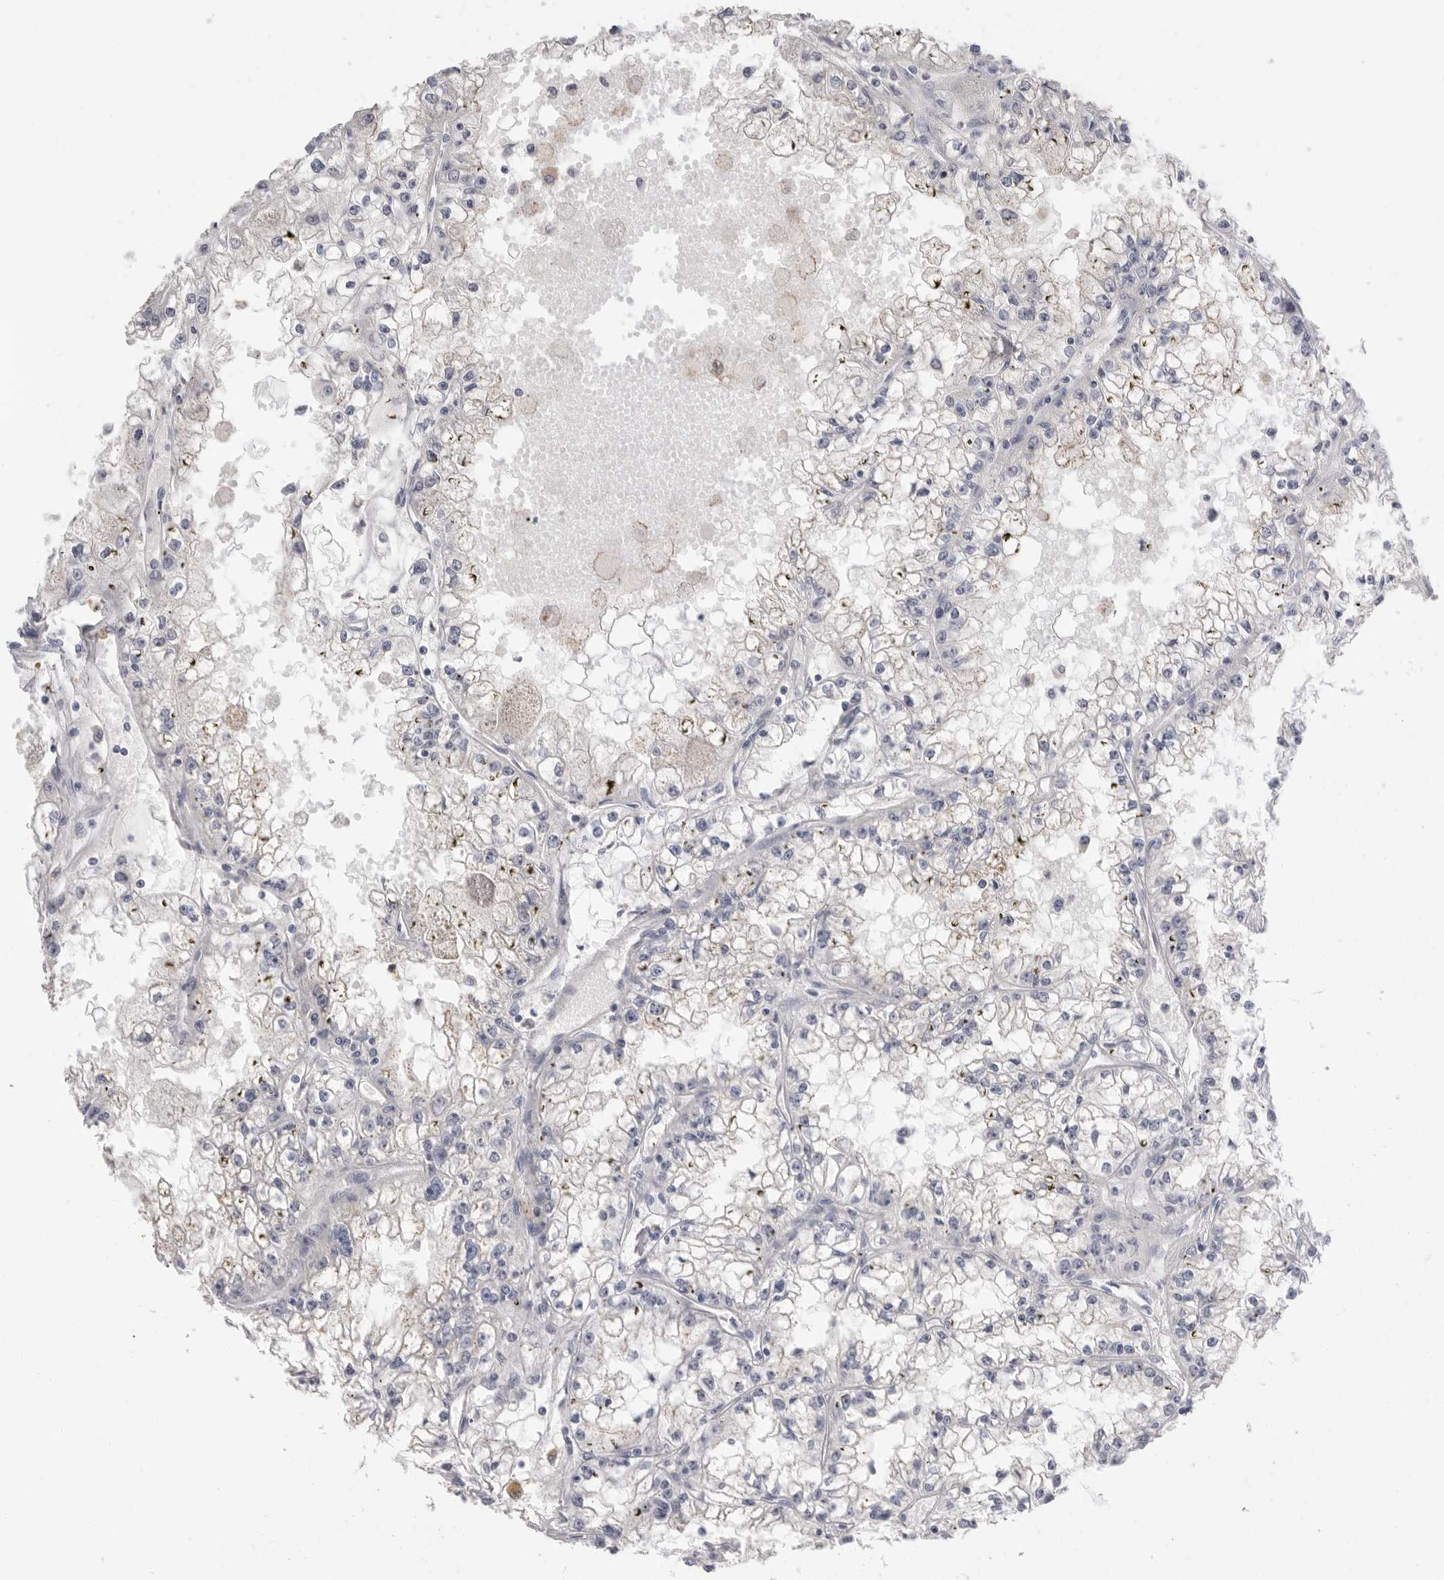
{"staining": {"intensity": "negative", "quantity": "none", "location": "none"}, "tissue": "renal cancer", "cell_type": "Tumor cells", "image_type": "cancer", "snomed": [{"axis": "morphology", "description": "Adenocarcinoma, NOS"}, {"axis": "topography", "description": "Kidney"}], "caption": "Immunohistochemistry micrograph of renal adenocarcinoma stained for a protein (brown), which exhibits no staining in tumor cells. (DAB IHC, high magnification).", "gene": "APOA2", "patient": {"sex": "male", "age": 56}}